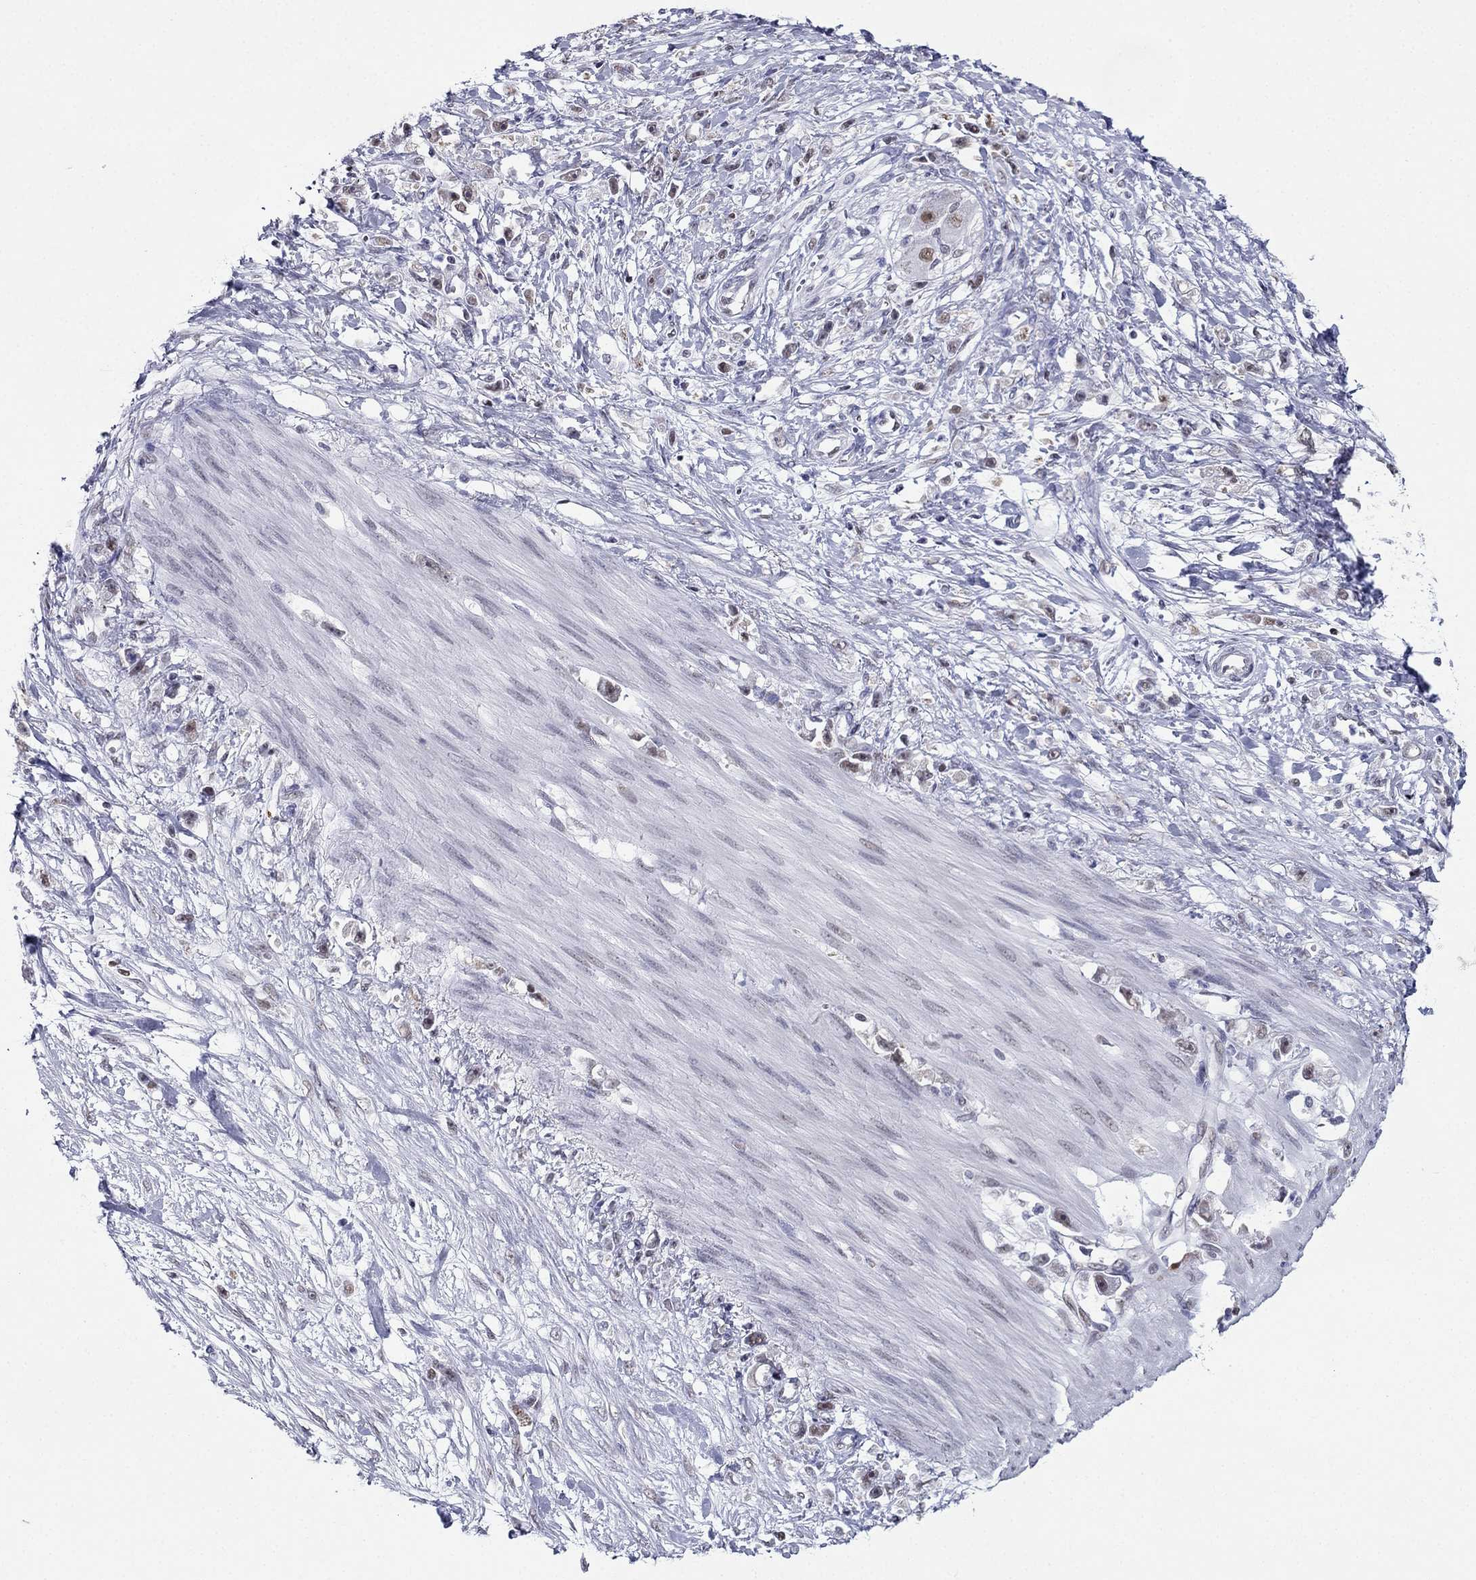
{"staining": {"intensity": "negative", "quantity": "none", "location": "none"}, "tissue": "stomach cancer", "cell_type": "Tumor cells", "image_type": "cancer", "snomed": [{"axis": "morphology", "description": "Adenocarcinoma, NOS"}, {"axis": "topography", "description": "Stomach"}], "caption": "IHC image of human stomach cancer (adenocarcinoma) stained for a protein (brown), which exhibits no staining in tumor cells. Brightfield microscopy of immunohistochemistry stained with DAB (brown) and hematoxylin (blue), captured at high magnification.", "gene": "PPM1G", "patient": {"sex": "female", "age": 59}}